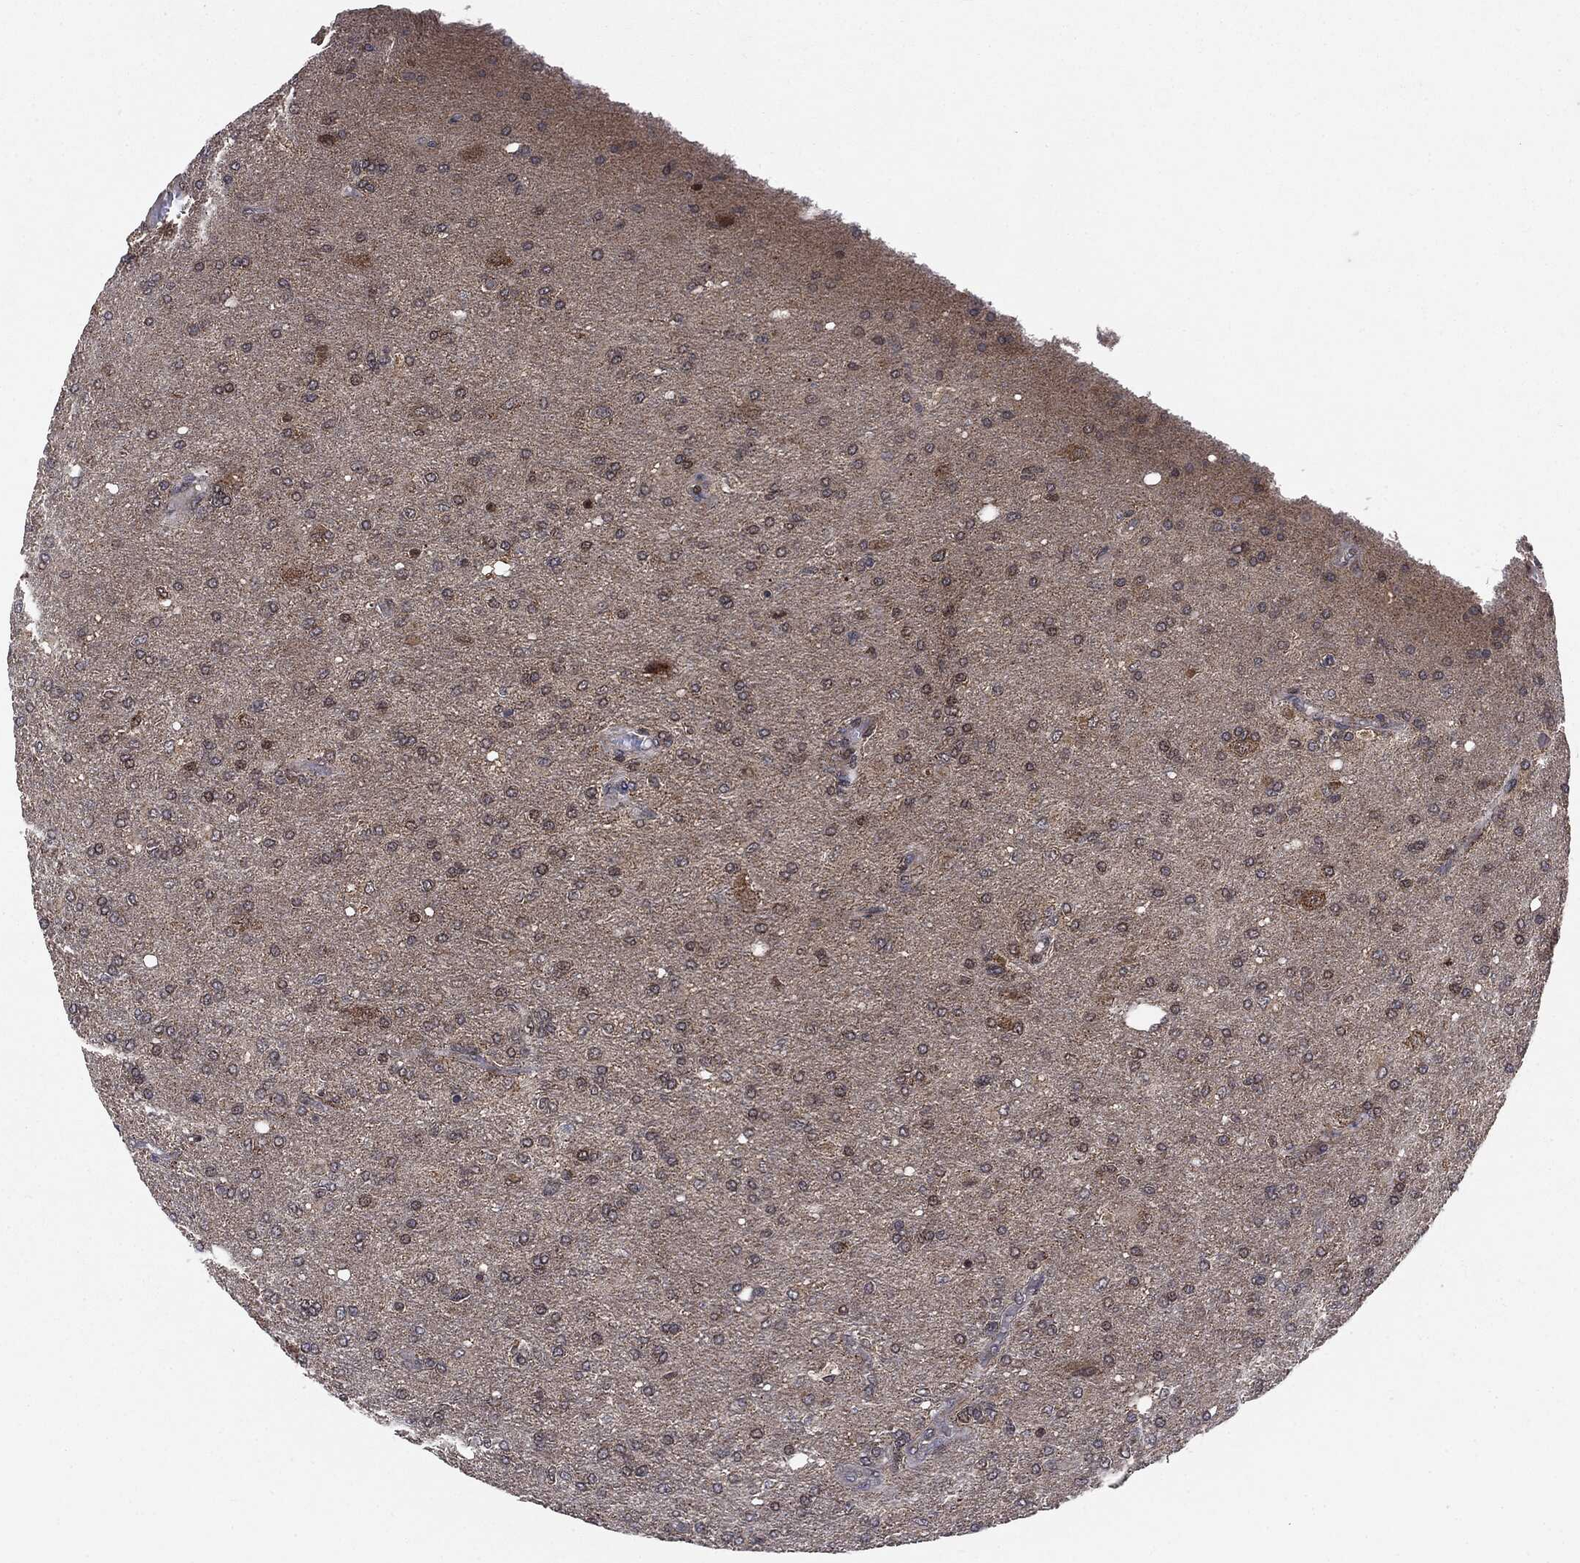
{"staining": {"intensity": "moderate", "quantity": "<25%", "location": "cytoplasmic/membranous"}, "tissue": "glioma", "cell_type": "Tumor cells", "image_type": "cancer", "snomed": [{"axis": "morphology", "description": "Glioma, malignant, High grade"}, {"axis": "topography", "description": "Cerebral cortex"}], "caption": "Immunohistochemical staining of malignant glioma (high-grade) exhibits low levels of moderate cytoplasmic/membranous protein positivity in approximately <25% of tumor cells.", "gene": "PTPA", "patient": {"sex": "male", "age": 70}}